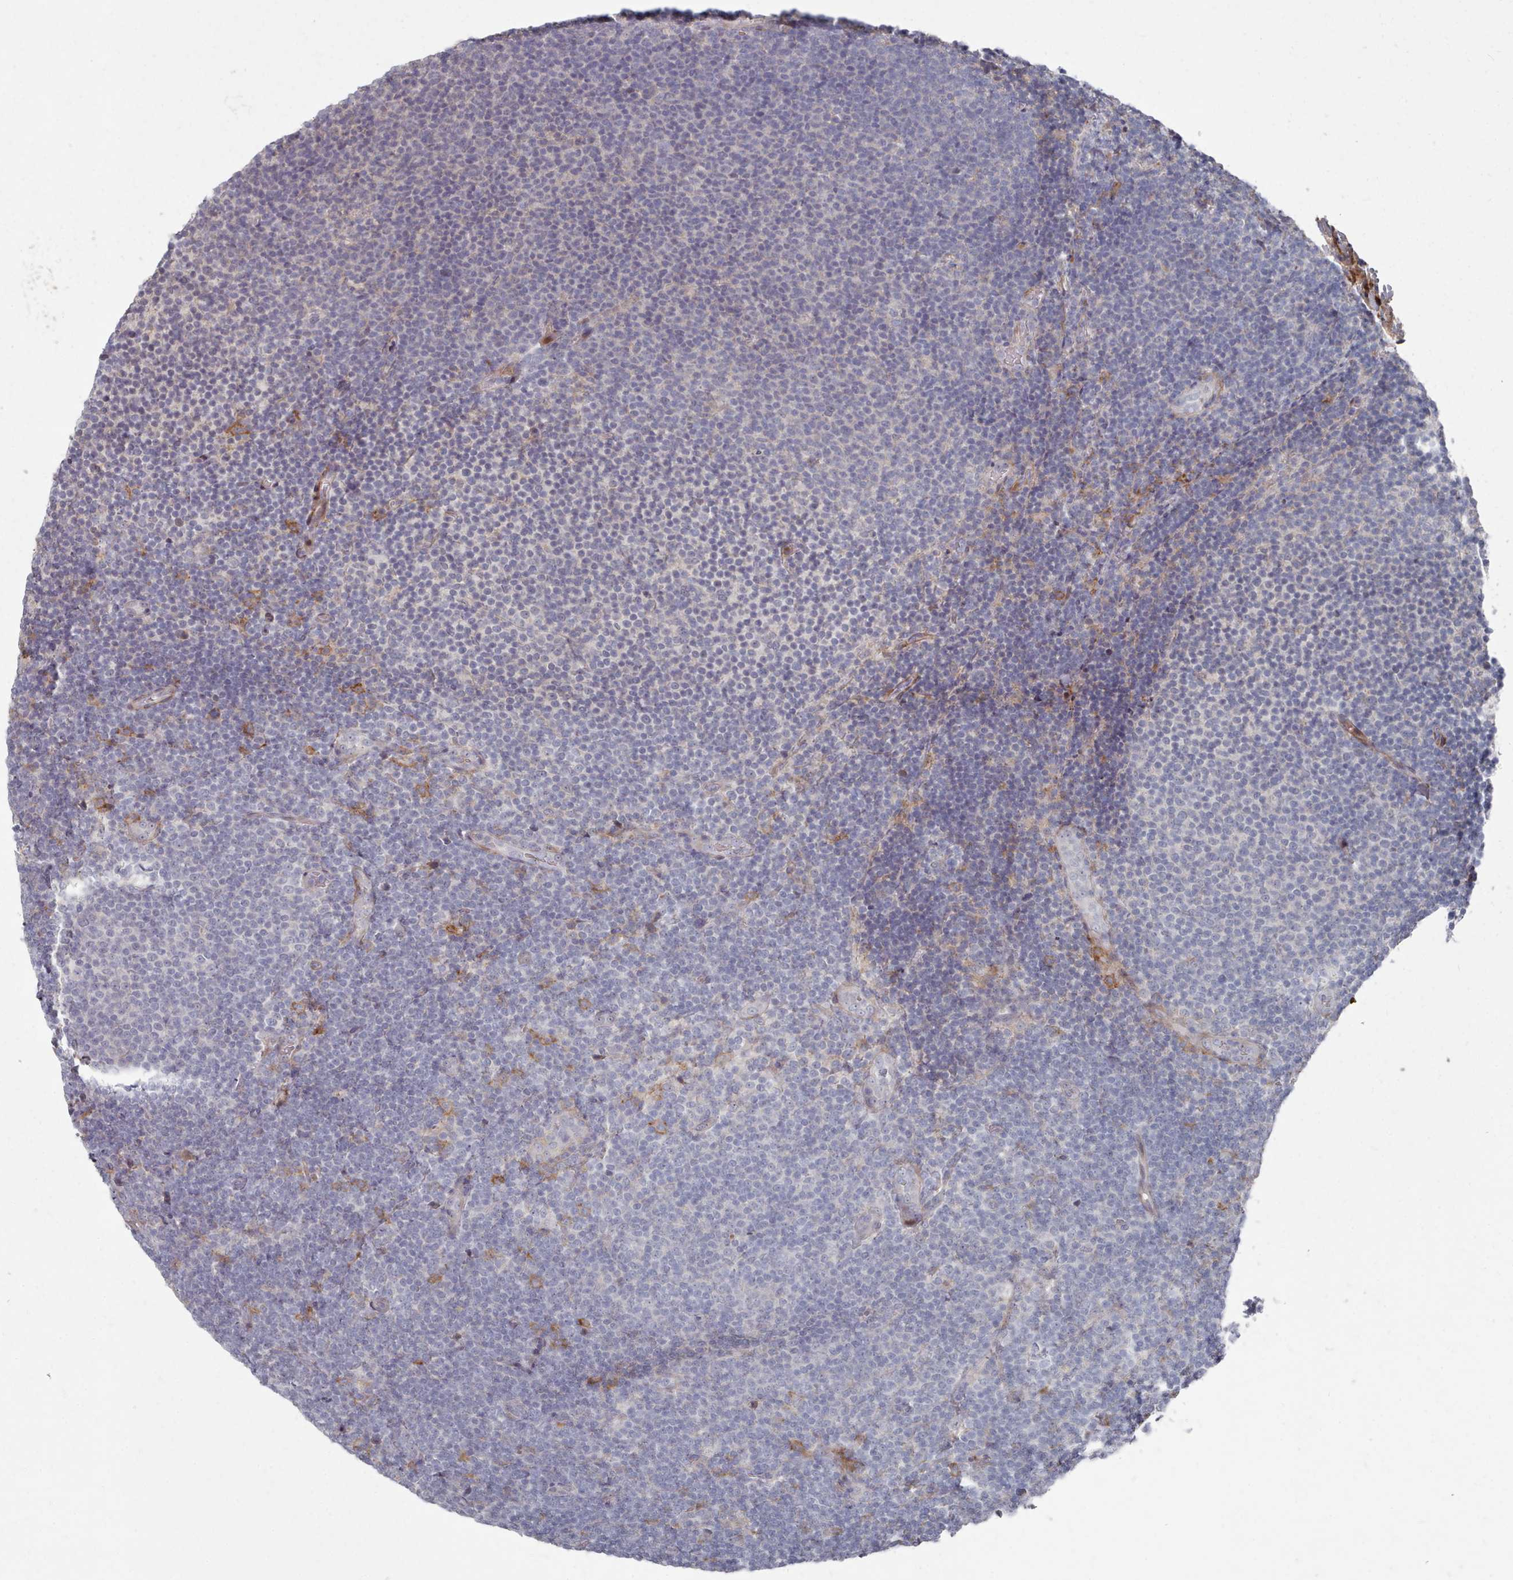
{"staining": {"intensity": "negative", "quantity": "none", "location": "none"}, "tissue": "lymphoma", "cell_type": "Tumor cells", "image_type": "cancer", "snomed": [{"axis": "morphology", "description": "Malignant lymphoma, non-Hodgkin's type, Low grade"}, {"axis": "topography", "description": "Lymph node"}], "caption": "The immunohistochemistry photomicrograph has no significant positivity in tumor cells of lymphoma tissue.", "gene": "COL8A2", "patient": {"sex": "male", "age": 66}}